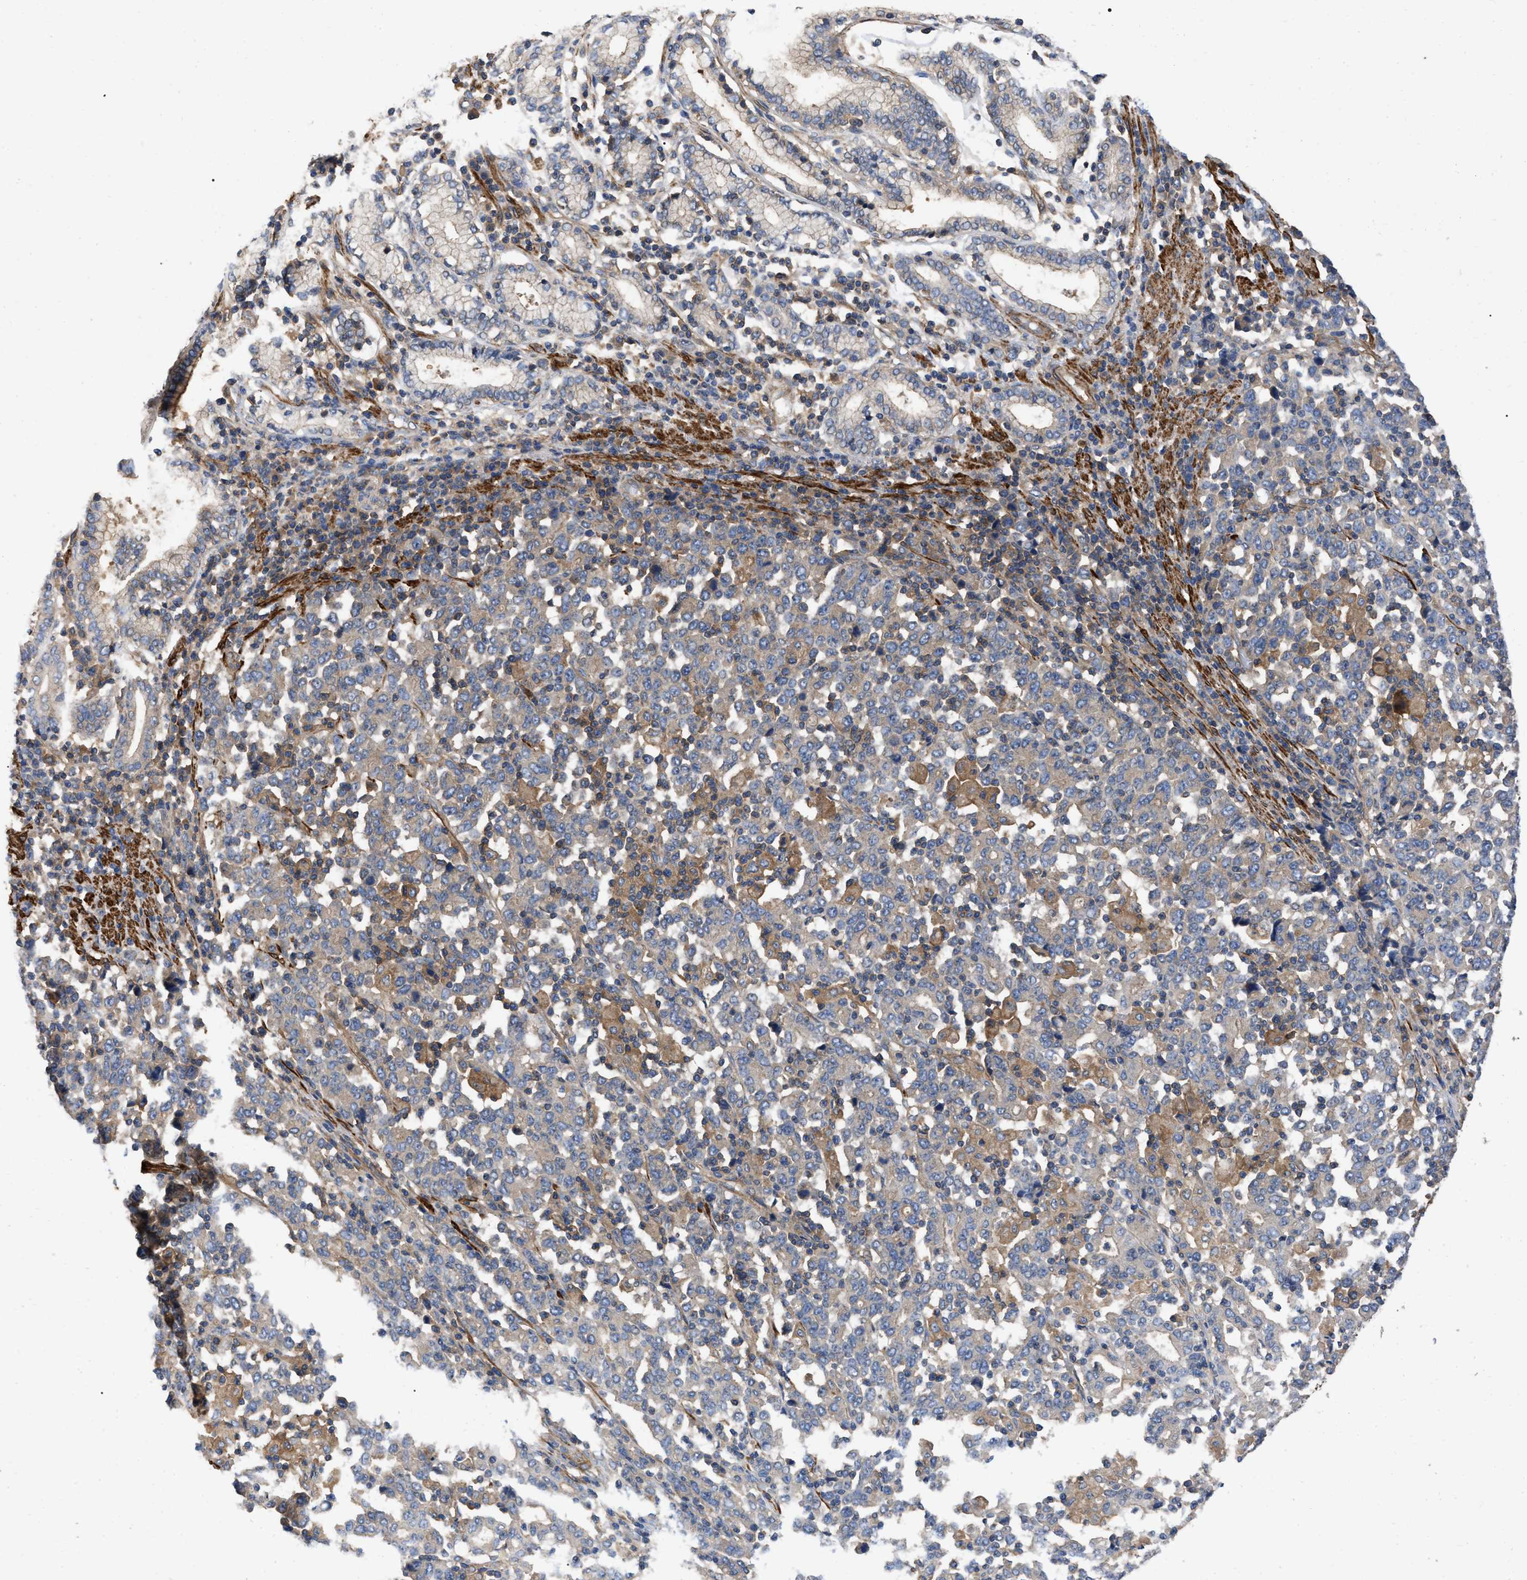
{"staining": {"intensity": "weak", "quantity": "25%-75%", "location": "cytoplasmic/membranous"}, "tissue": "stomach cancer", "cell_type": "Tumor cells", "image_type": "cancer", "snomed": [{"axis": "morphology", "description": "Adenocarcinoma, NOS"}, {"axis": "topography", "description": "Stomach, upper"}], "caption": "Protein staining of adenocarcinoma (stomach) tissue displays weak cytoplasmic/membranous expression in approximately 25%-75% of tumor cells.", "gene": "RABEP1", "patient": {"sex": "male", "age": 69}}